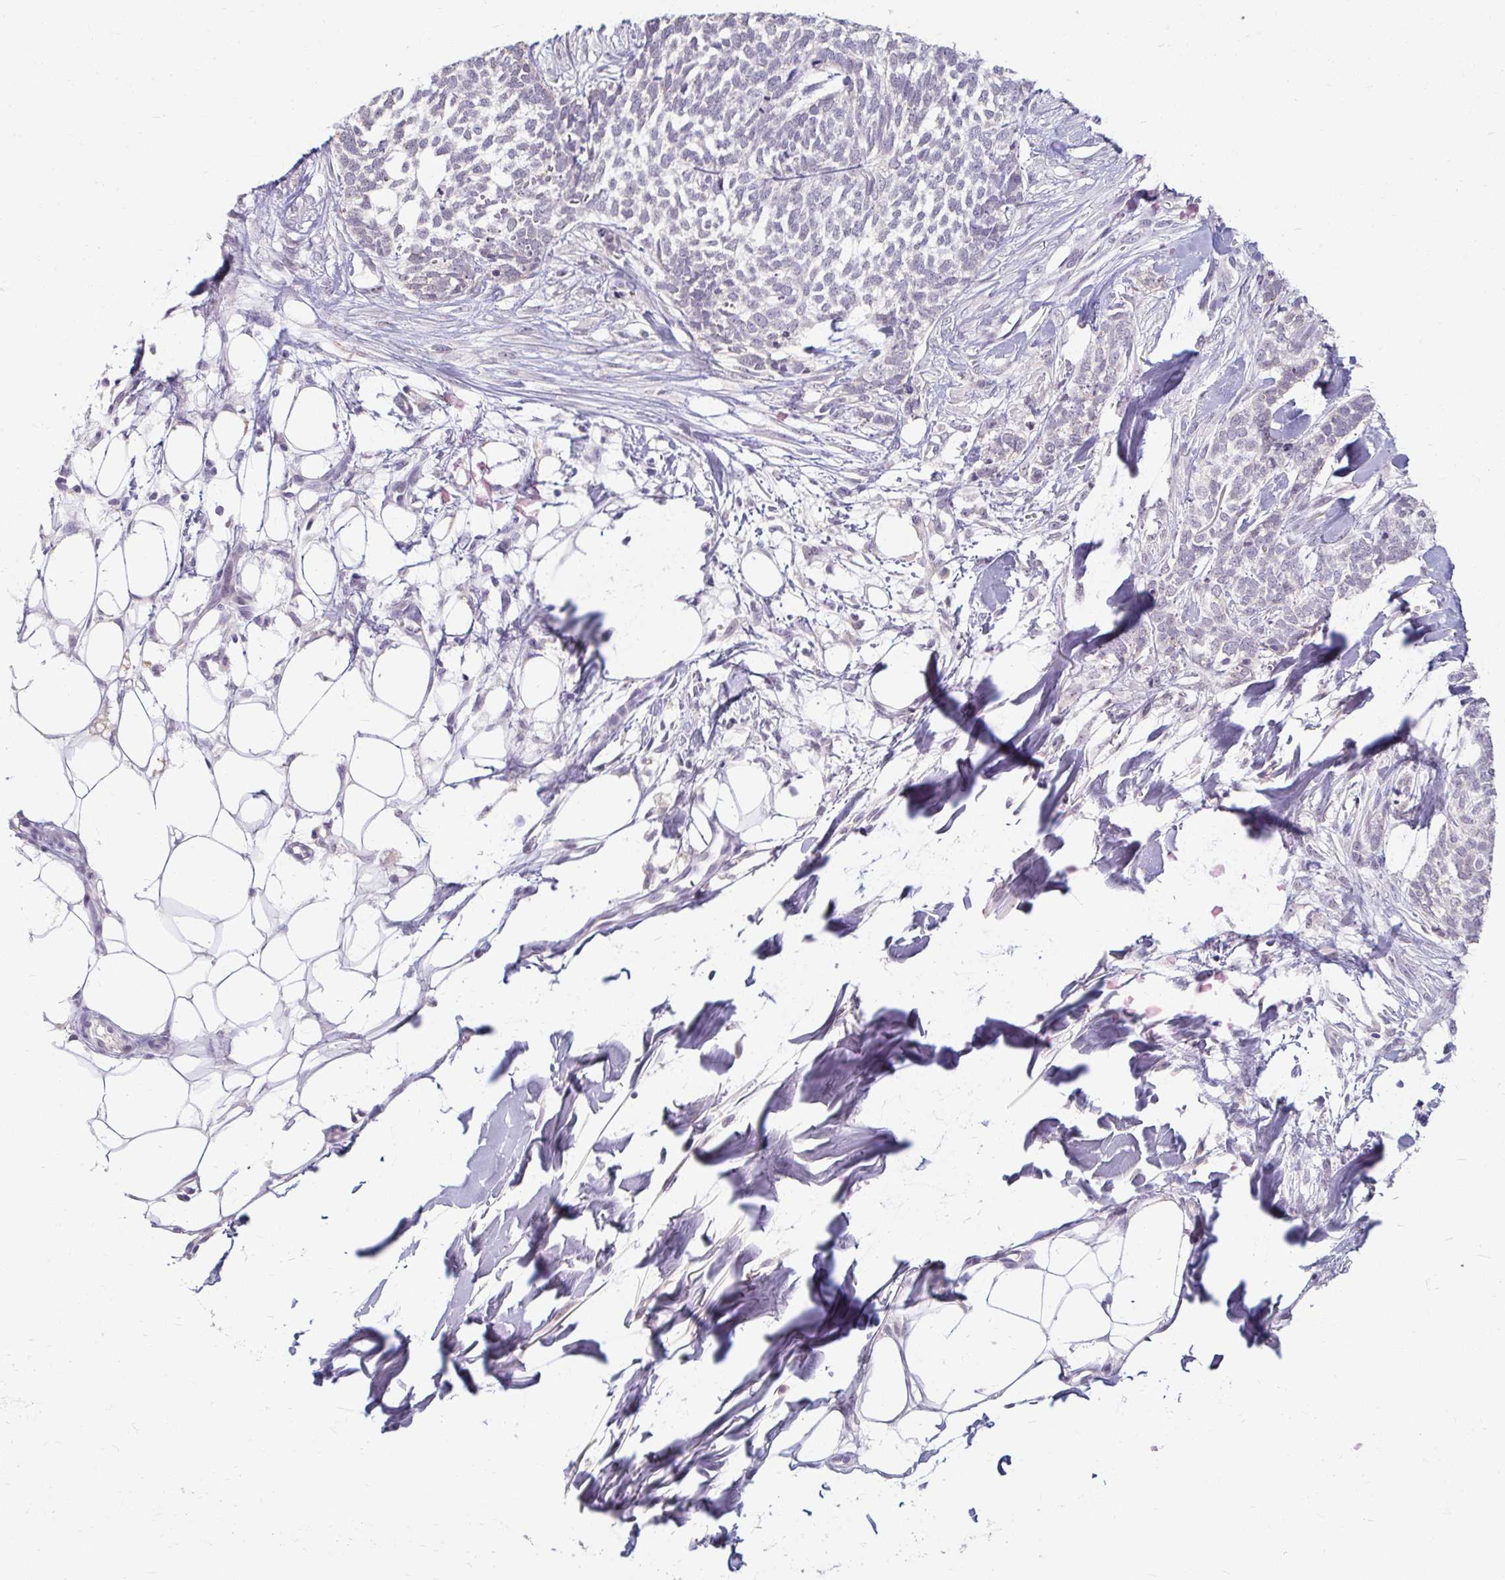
{"staining": {"intensity": "negative", "quantity": "none", "location": "none"}, "tissue": "skin cancer", "cell_type": "Tumor cells", "image_type": "cancer", "snomed": [{"axis": "morphology", "description": "Basal cell carcinoma"}, {"axis": "topography", "description": "Skin"}], "caption": "Immunohistochemistry photomicrograph of neoplastic tissue: human skin cancer stained with DAB exhibits no significant protein staining in tumor cells.", "gene": "DDN", "patient": {"sex": "female", "age": 59}}